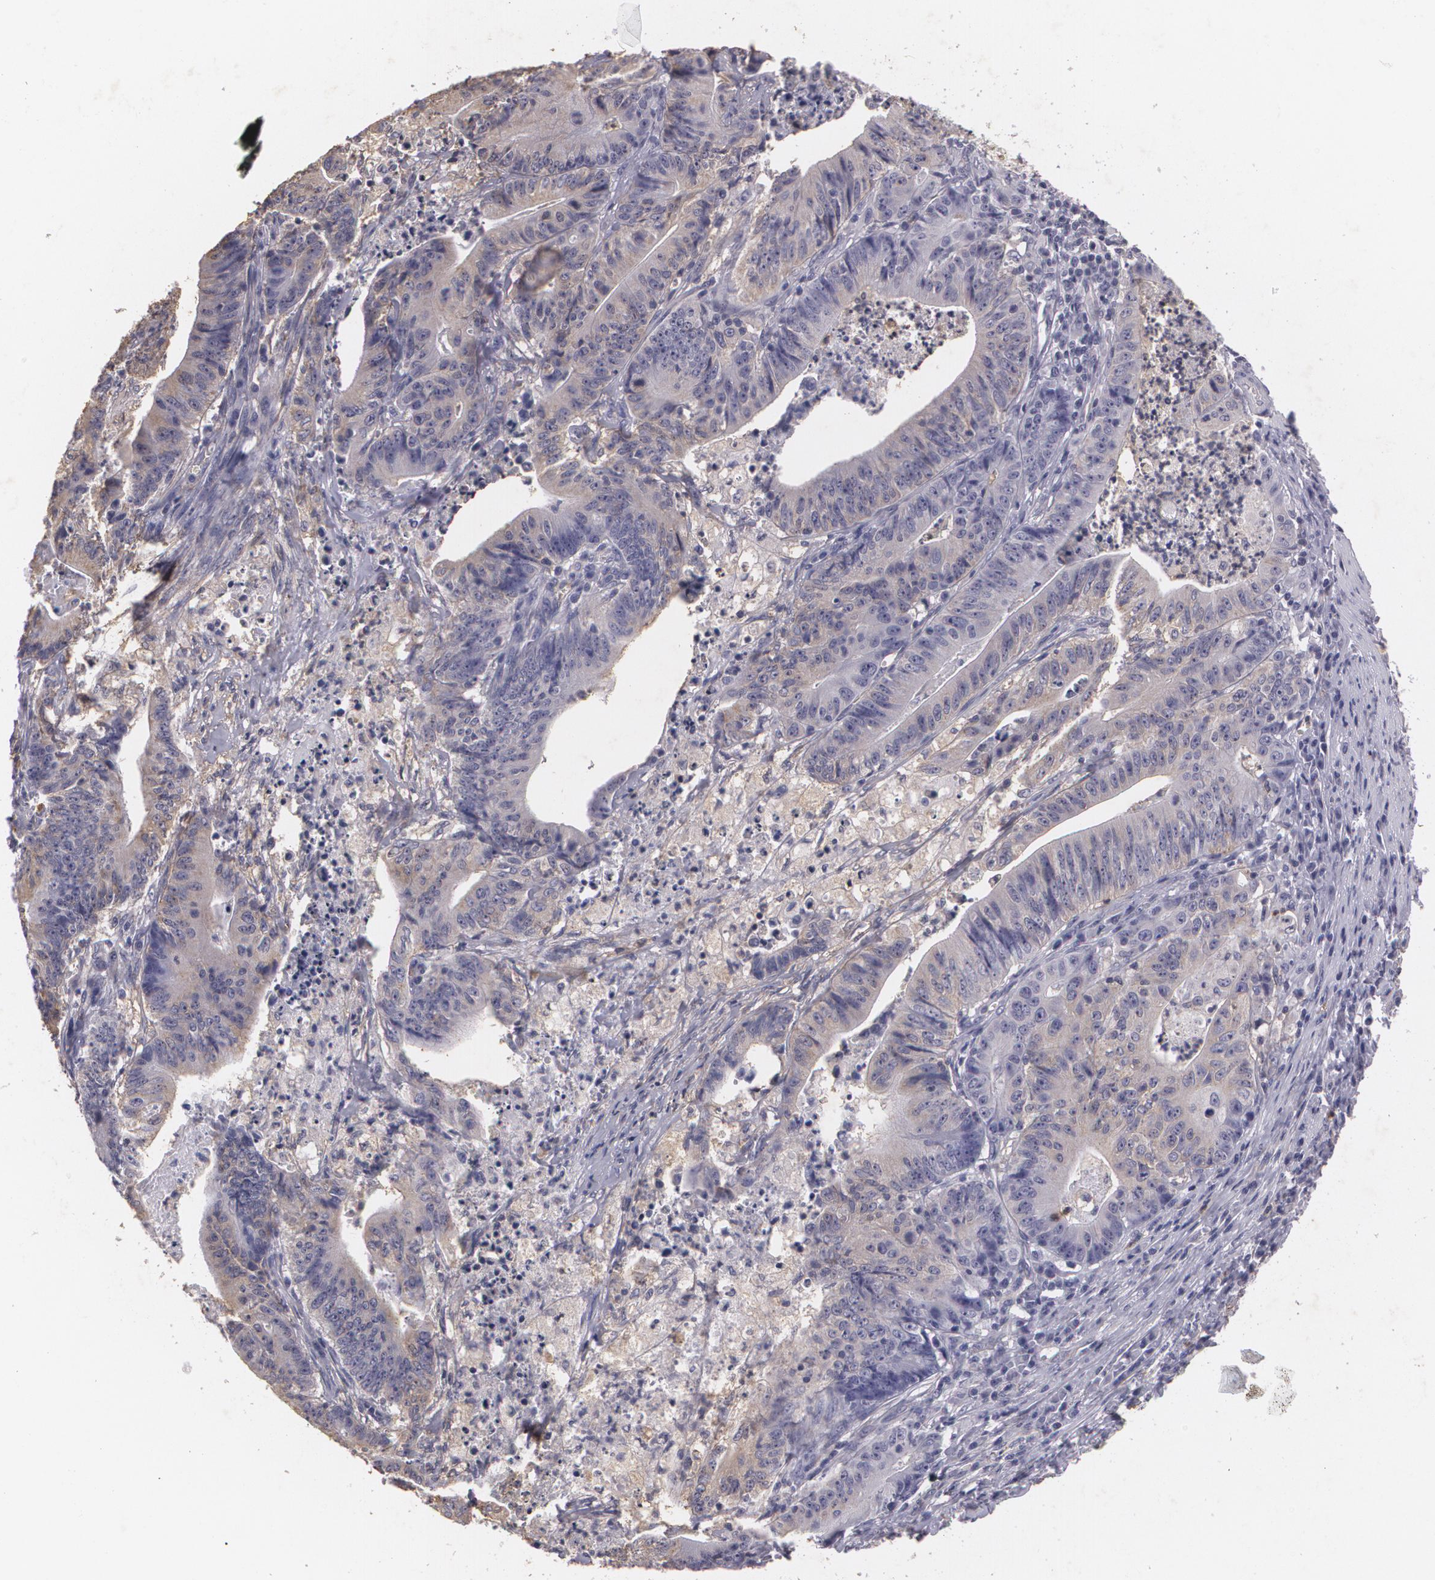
{"staining": {"intensity": "weak", "quantity": "25%-75%", "location": "cytoplasmic/membranous"}, "tissue": "stomach cancer", "cell_type": "Tumor cells", "image_type": "cancer", "snomed": [{"axis": "morphology", "description": "Adenocarcinoma, NOS"}, {"axis": "topography", "description": "Stomach, lower"}], "caption": "Human stomach adenocarcinoma stained with a protein marker demonstrates weak staining in tumor cells.", "gene": "KCNA4", "patient": {"sex": "female", "age": 86}}